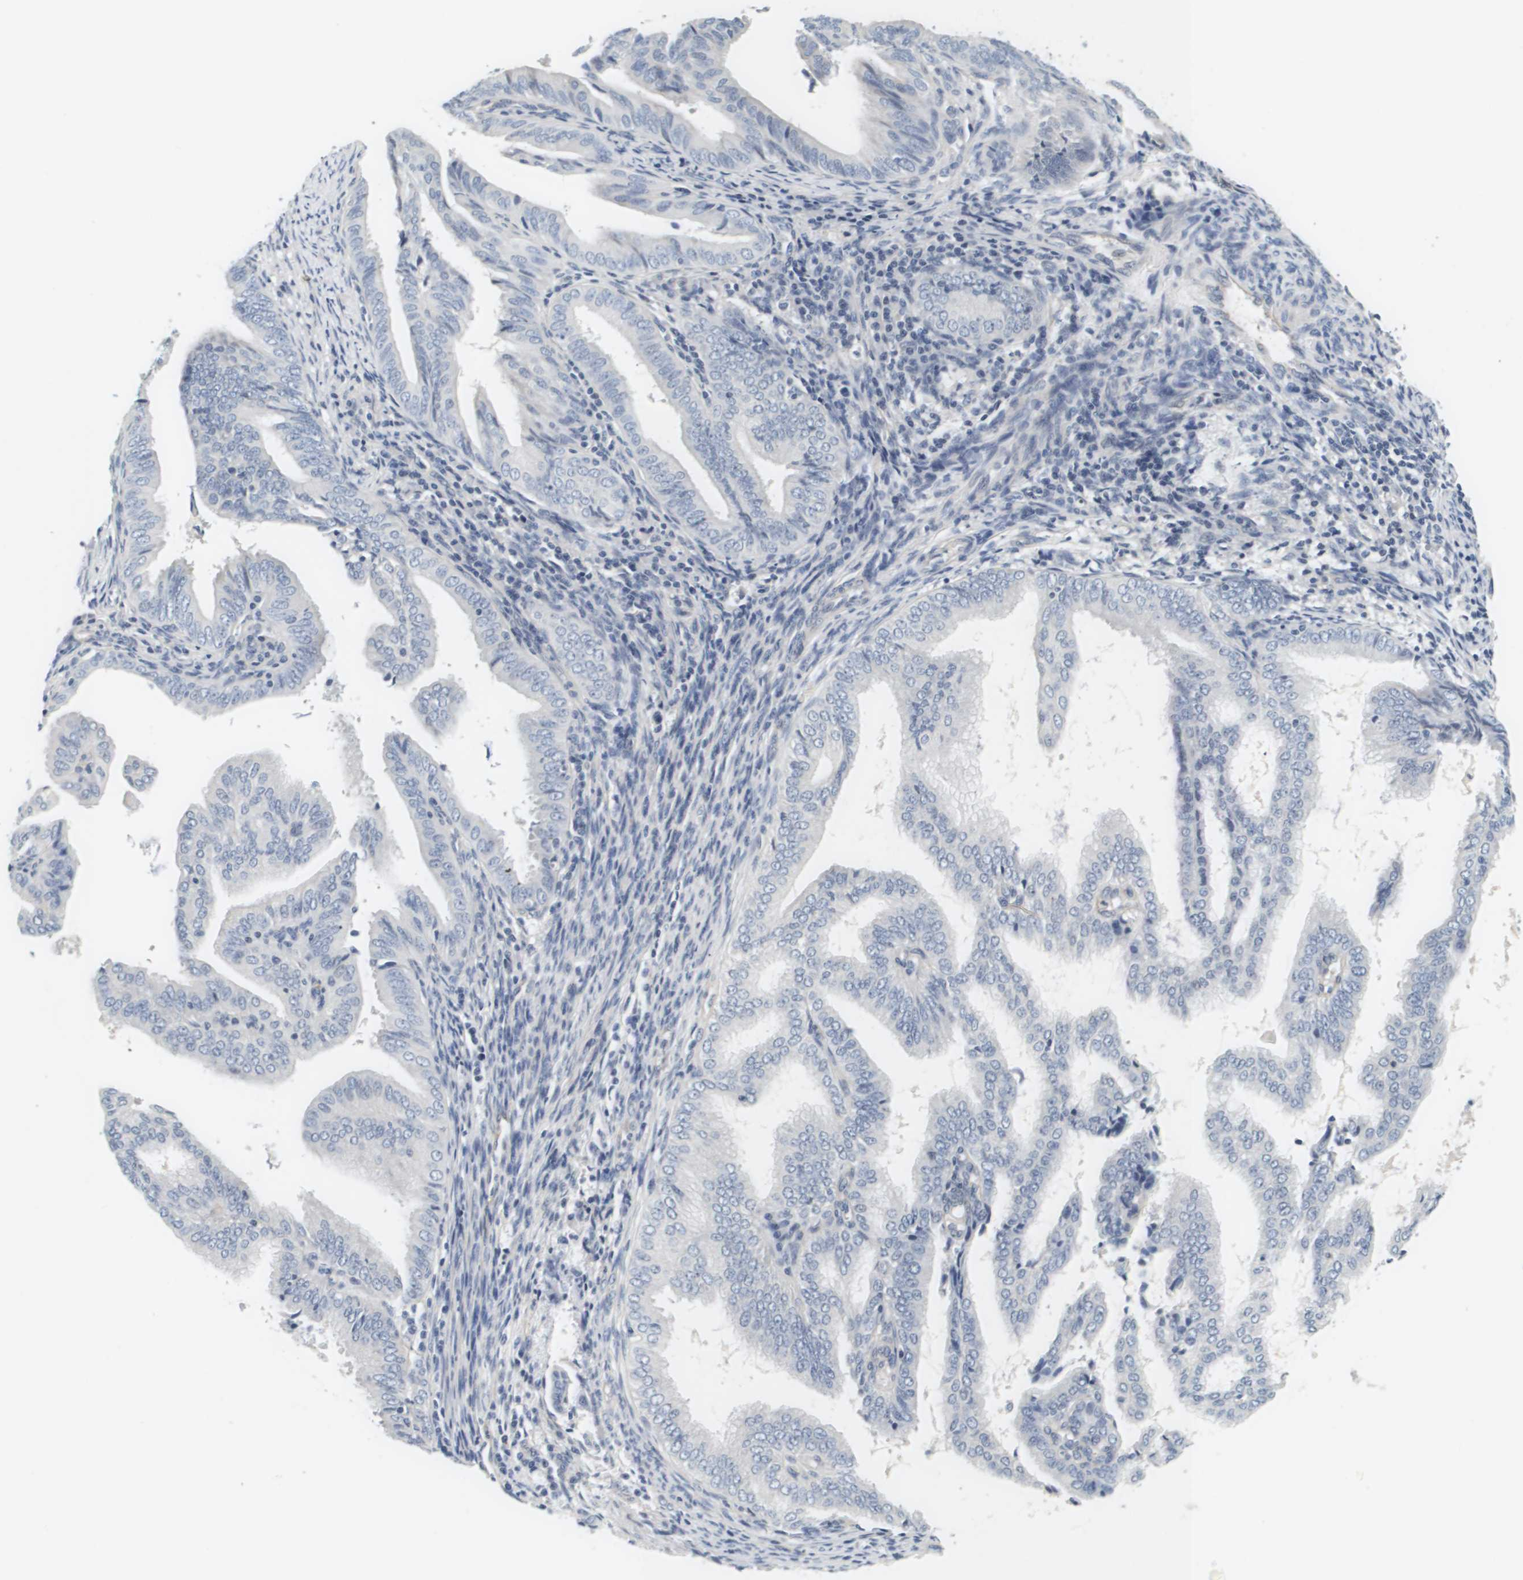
{"staining": {"intensity": "negative", "quantity": "none", "location": "none"}, "tissue": "endometrial cancer", "cell_type": "Tumor cells", "image_type": "cancer", "snomed": [{"axis": "morphology", "description": "Adenocarcinoma, NOS"}, {"axis": "topography", "description": "Endometrium"}], "caption": "Immunohistochemical staining of endometrial adenocarcinoma displays no significant positivity in tumor cells. Nuclei are stained in blue.", "gene": "KCNJ5", "patient": {"sex": "female", "age": 58}}